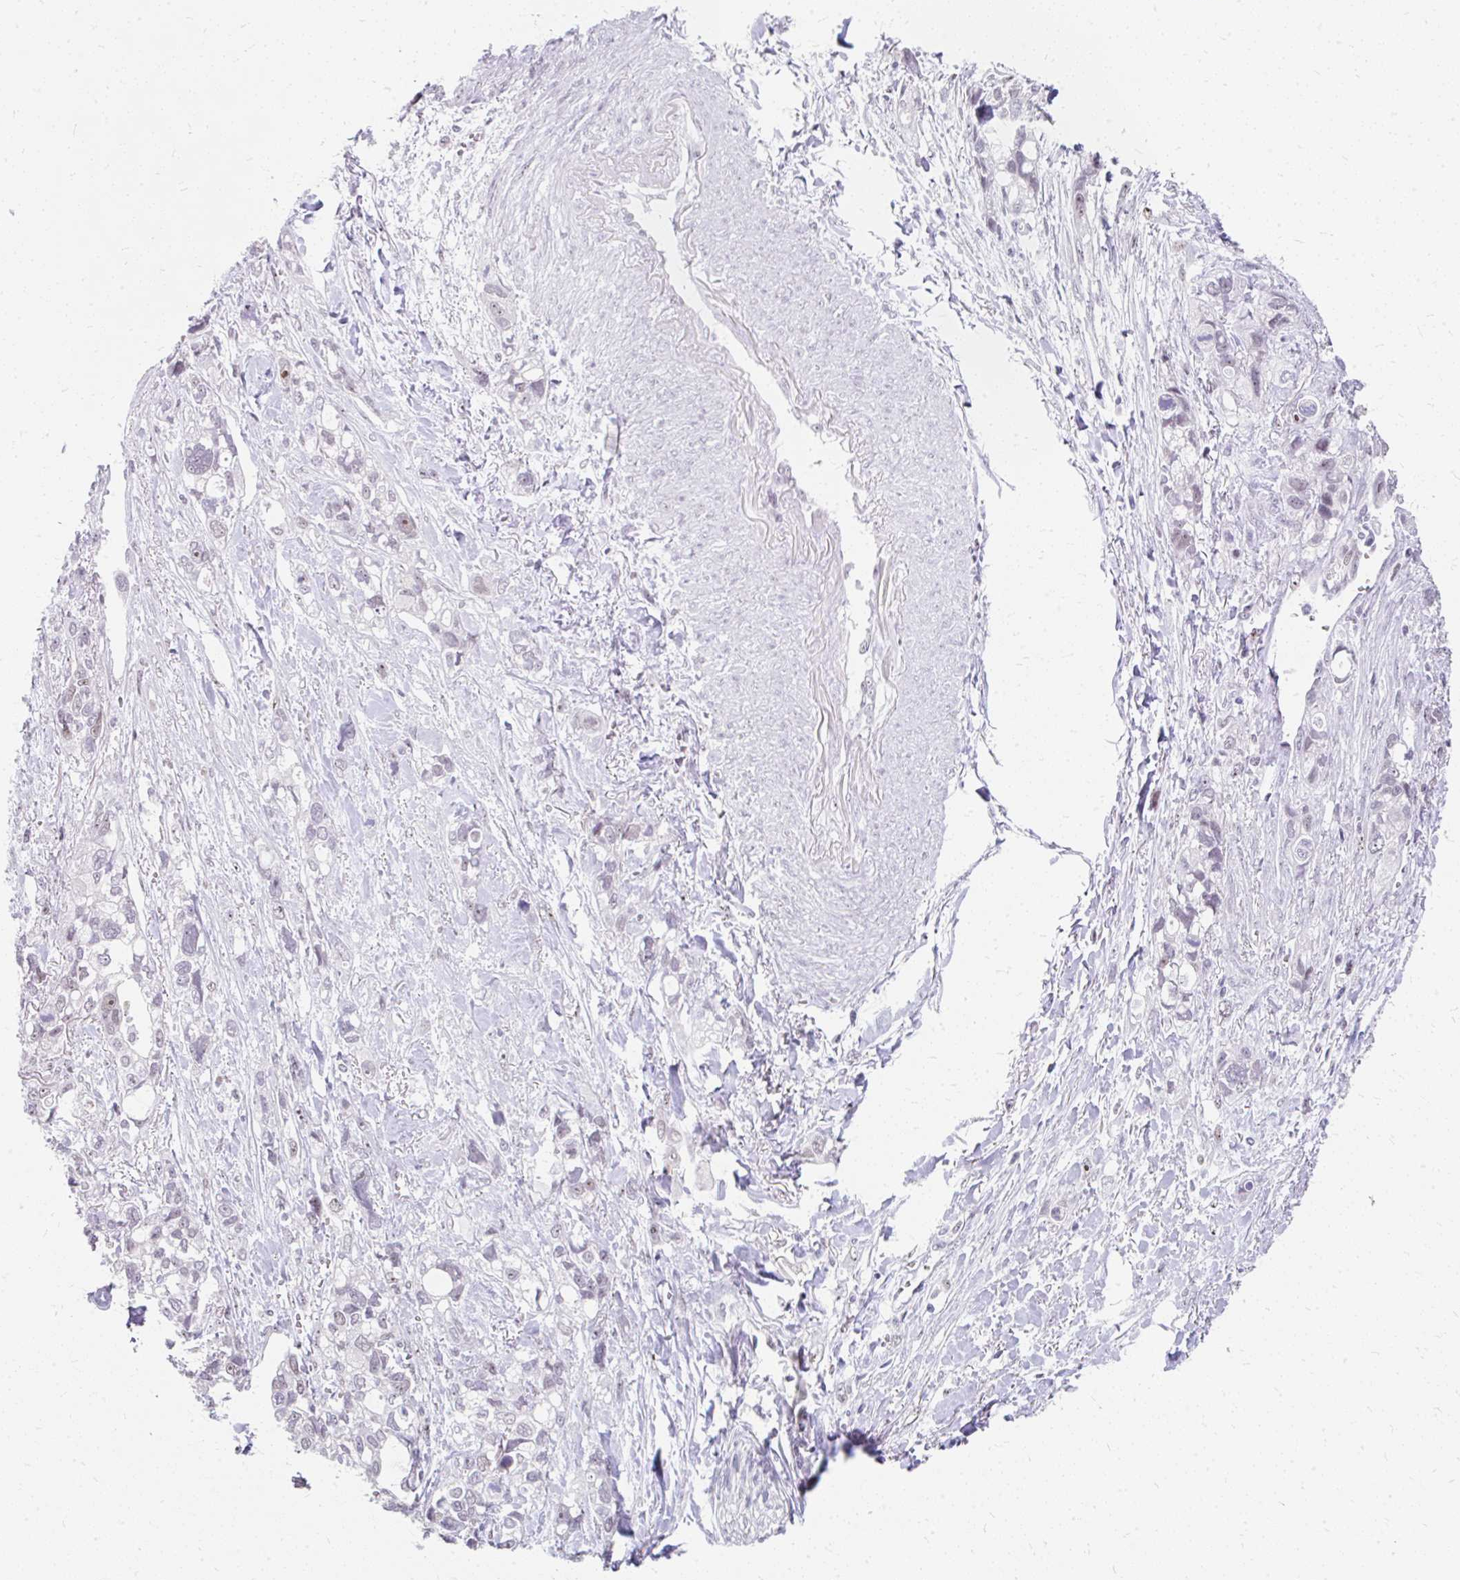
{"staining": {"intensity": "weak", "quantity": "25%-75%", "location": "nuclear"}, "tissue": "stomach cancer", "cell_type": "Tumor cells", "image_type": "cancer", "snomed": [{"axis": "morphology", "description": "Adenocarcinoma, NOS"}, {"axis": "topography", "description": "Stomach, upper"}], "caption": "Stomach adenocarcinoma stained with DAB IHC displays low levels of weak nuclear staining in about 25%-75% of tumor cells. (brown staining indicates protein expression, while blue staining denotes nuclei).", "gene": "GTF2H1", "patient": {"sex": "female", "age": 81}}